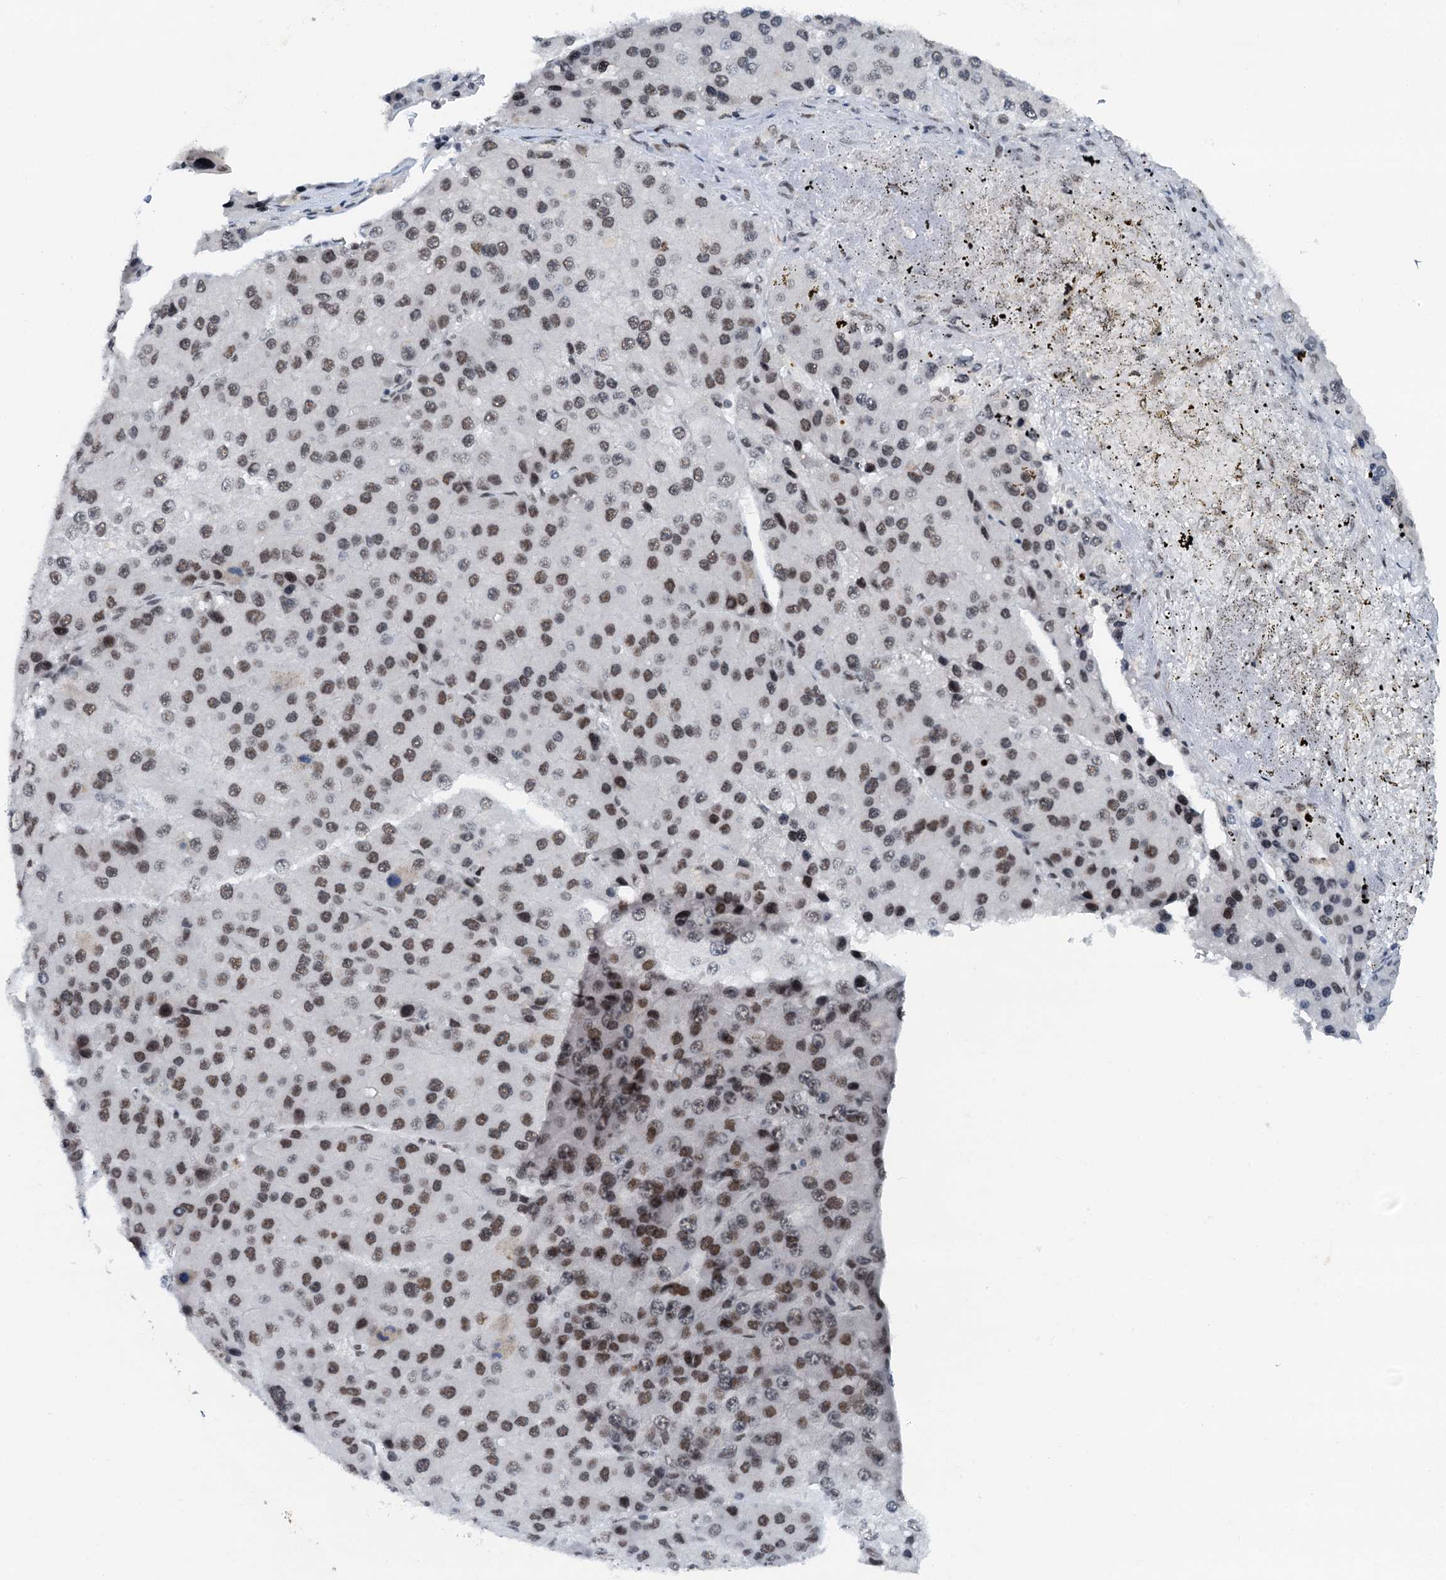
{"staining": {"intensity": "moderate", "quantity": ">75%", "location": "nuclear"}, "tissue": "liver cancer", "cell_type": "Tumor cells", "image_type": "cancer", "snomed": [{"axis": "morphology", "description": "Carcinoma, Hepatocellular, NOS"}, {"axis": "topography", "description": "Liver"}], "caption": "The immunohistochemical stain shows moderate nuclear expression in tumor cells of hepatocellular carcinoma (liver) tissue. (Brightfield microscopy of DAB IHC at high magnification).", "gene": "SNRPD1", "patient": {"sex": "female", "age": 73}}